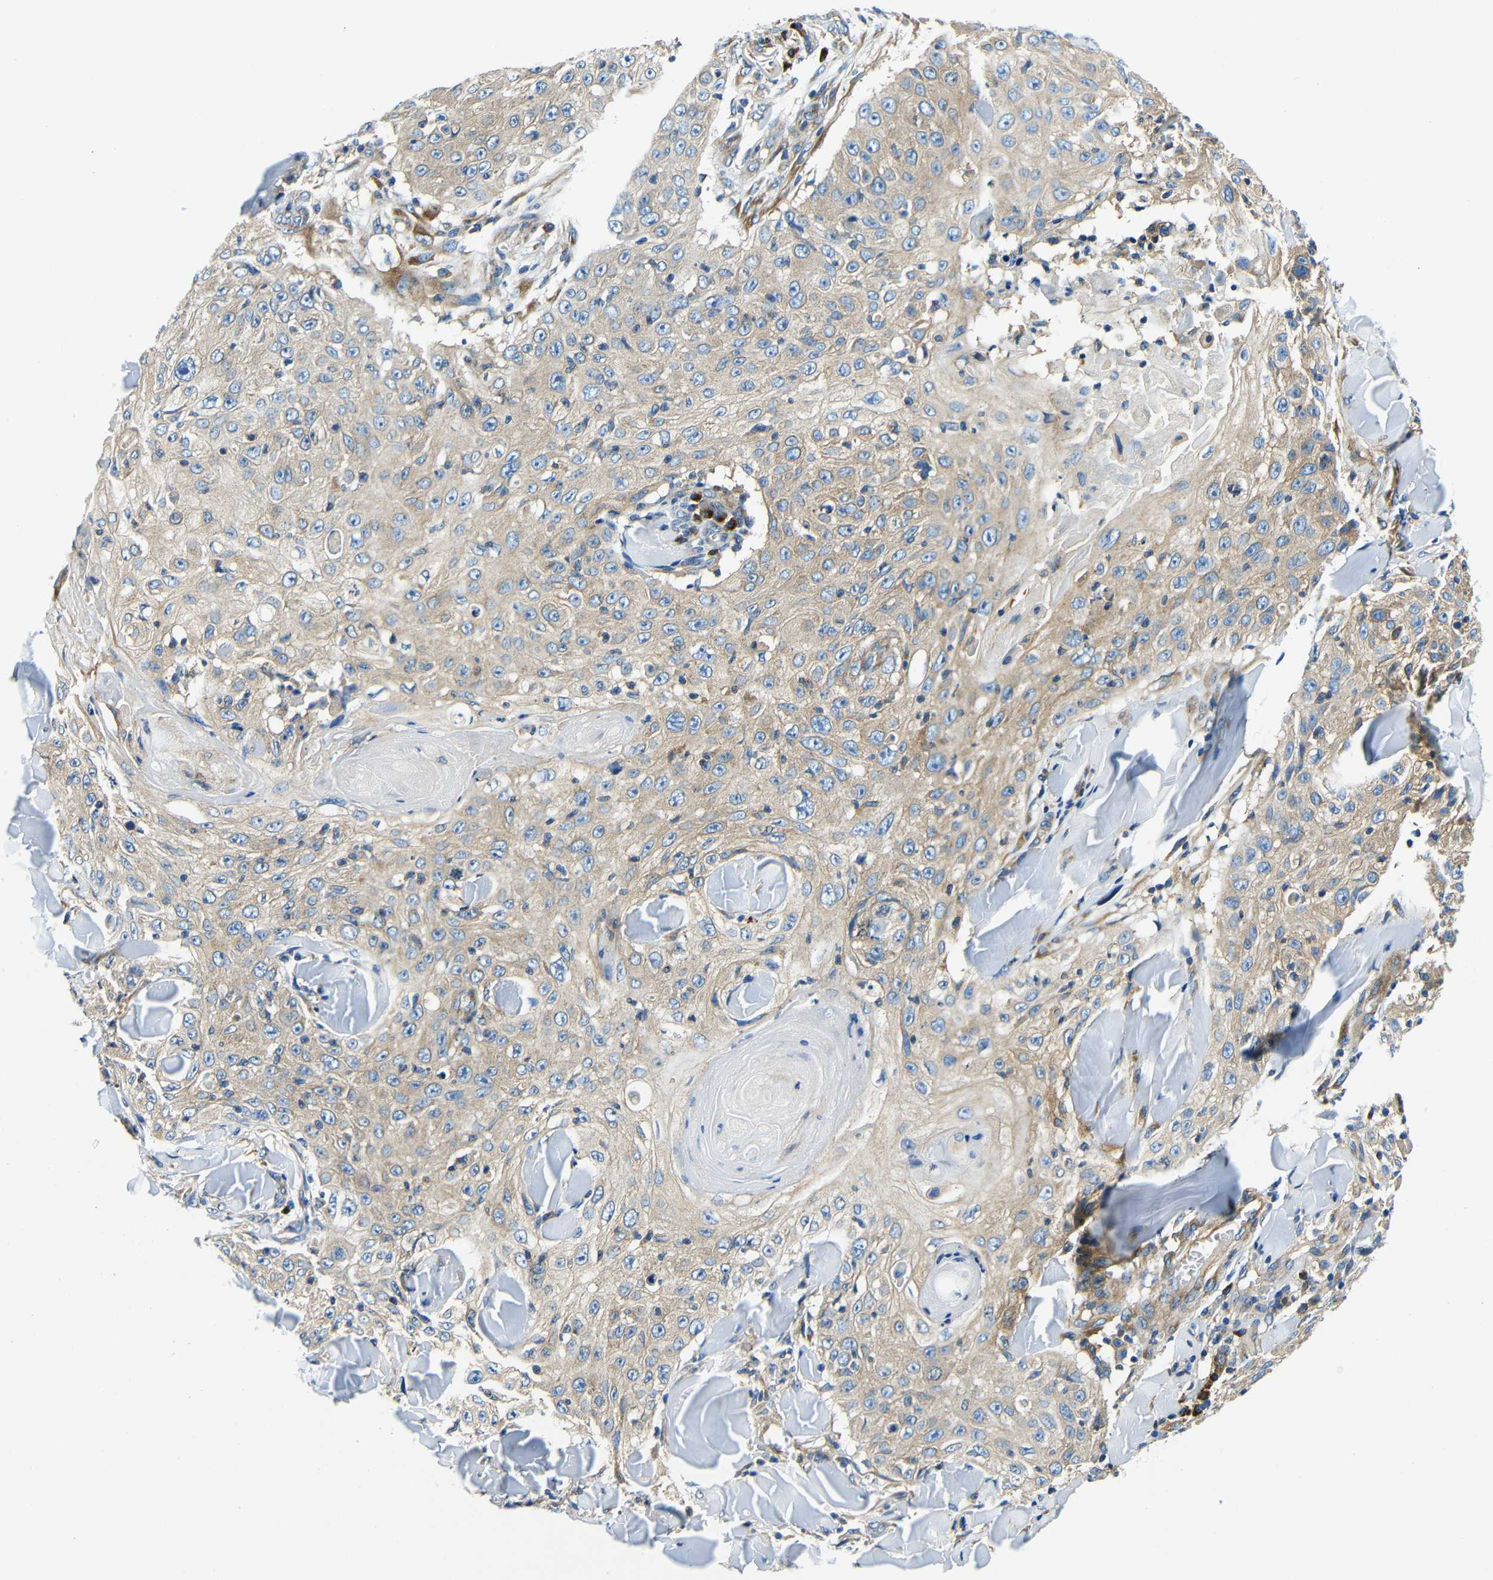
{"staining": {"intensity": "moderate", "quantity": ">75%", "location": "cytoplasmic/membranous"}, "tissue": "skin cancer", "cell_type": "Tumor cells", "image_type": "cancer", "snomed": [{"axis": "morphology", "description": "Squamous cell carcinoma, NOS"}, {"axis": "topography", "description": "Skin"}], "caption": "An image of skin cancer (squamous cell carcinoma) stained for a protein reveals moderate cytoplasmic/membranous brown staining in tumor cells.", "gene": "USO1", "patient": {"sex": "male", "age": 86}}